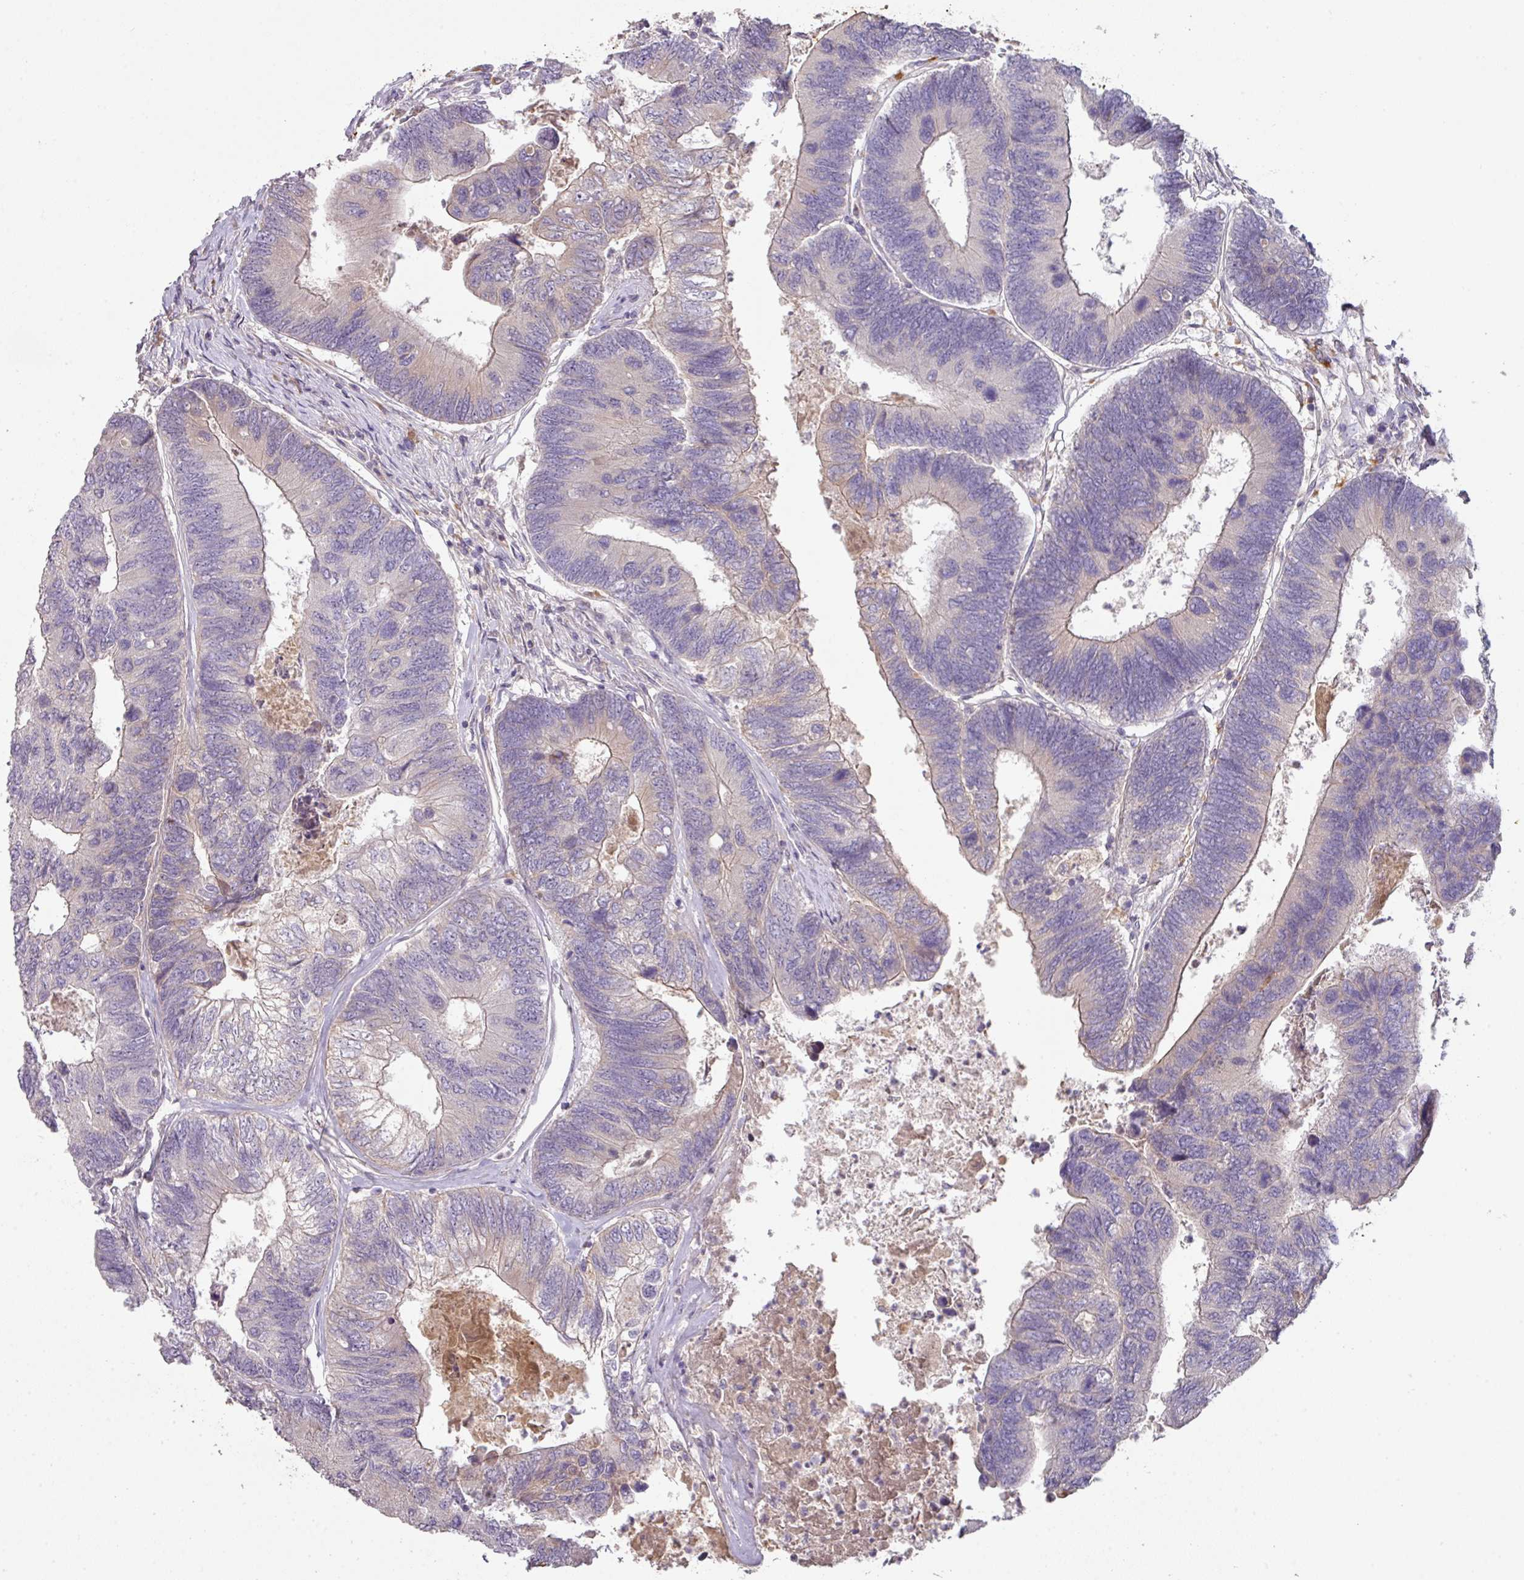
{"staining": {"intensity": "negative", "quantity": "none", "location": "none"}, "tissue": "colorectal cancer", "cell_type": "Tumor cells", "image_type": "cancer", "snomed": [{"axis": "morphology", "description": "Adenocarcinoma, NOS"}, {"axis": "topography", "description": "Colon"}], "caption": "This is a micrograph of immunohistochemistry staining of adenocarcinoma (colorectal), which shows no expression in tumor cells.", "gene": "ZNF266", "patient": {"sex": "female", "age": 67}}